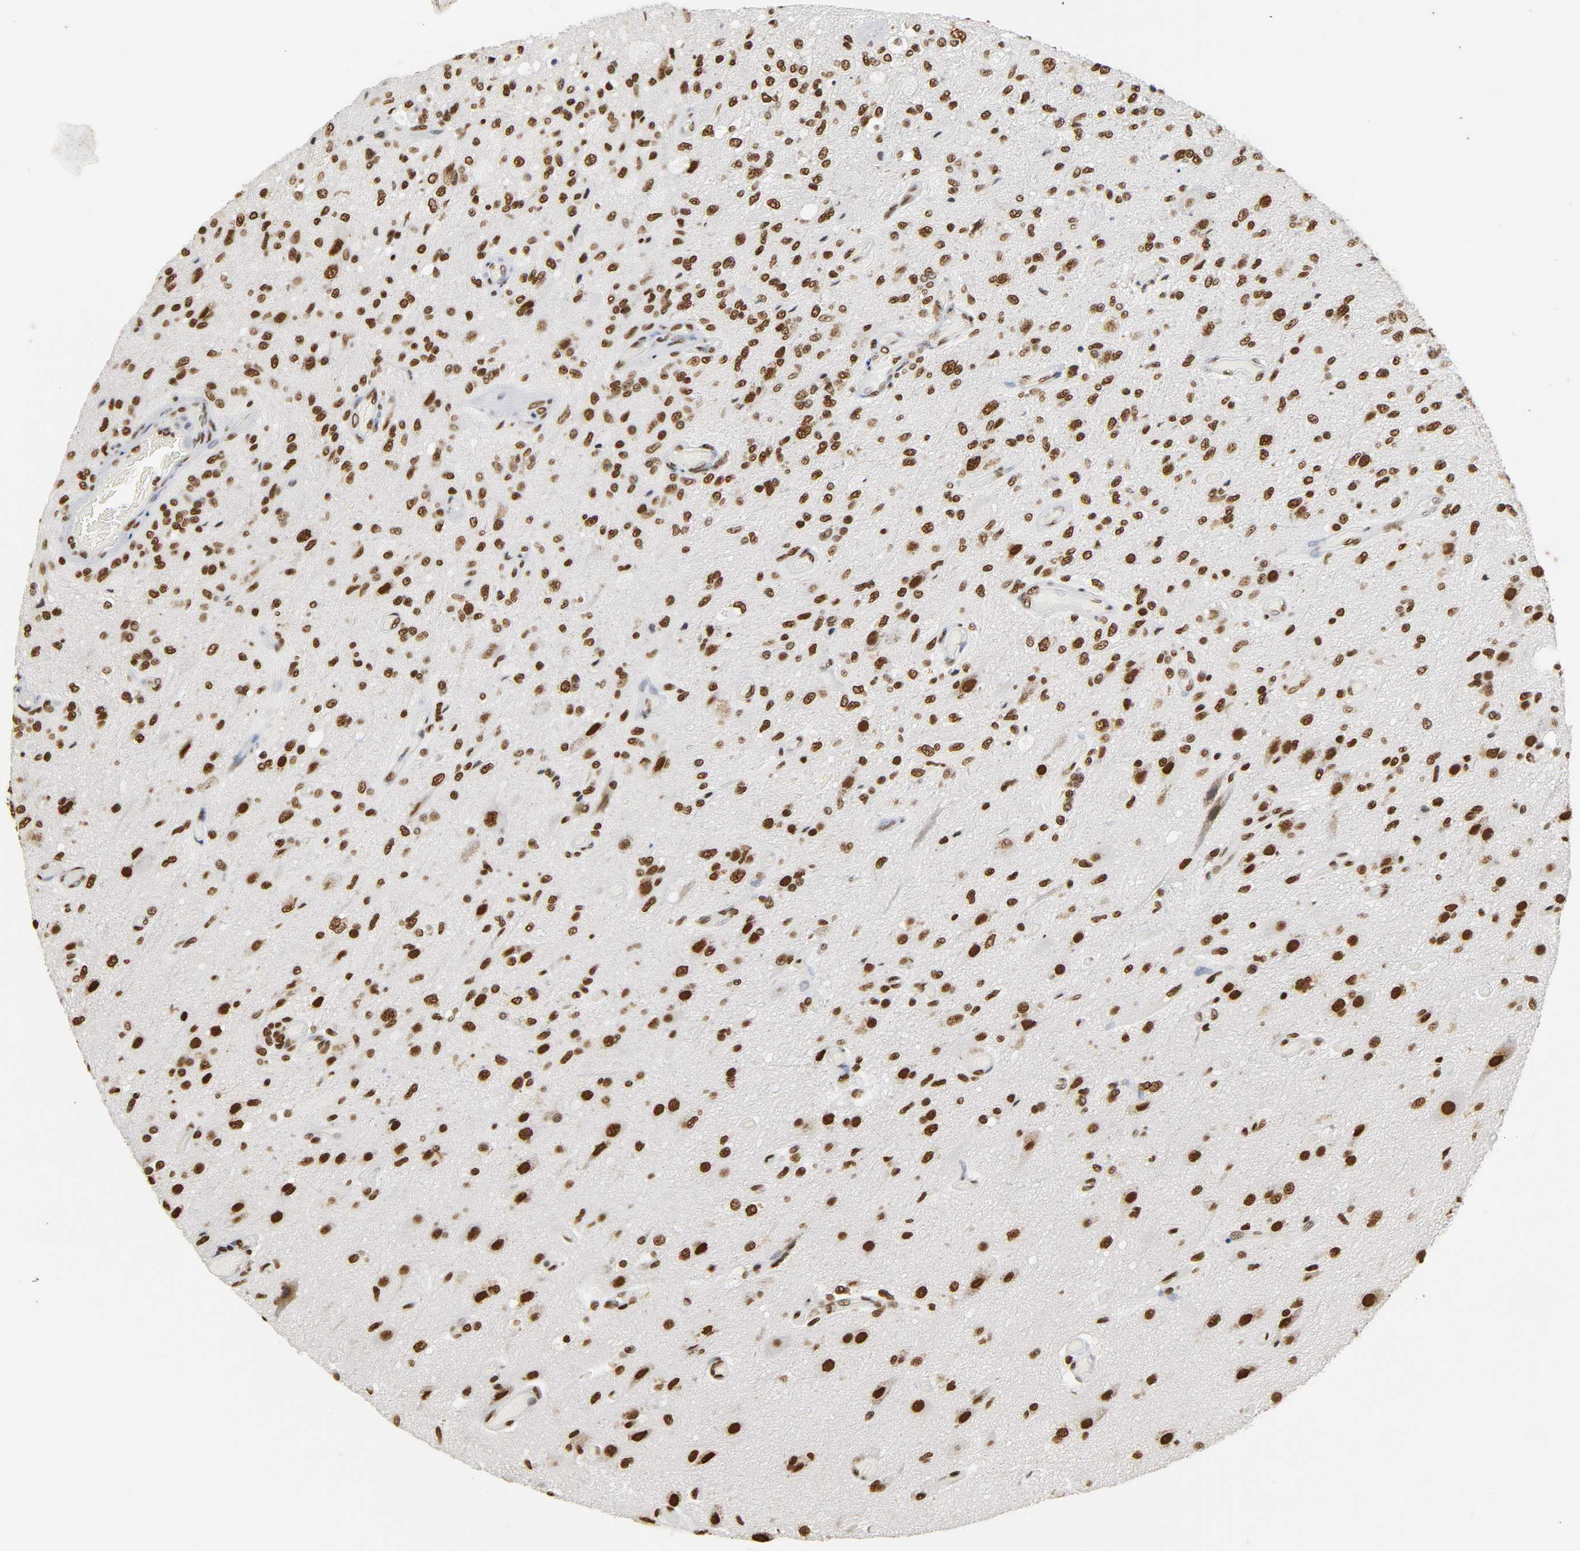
{"staining": {"intensity": "strong", "quantity": ">75%", "location": "nuclear"}, "tissue": "glioma", "cell_type": "Tumor cells", "image_type": "cancer", "snomed": [{"axis": "morphology", "description": "Normal tissue, NOS"}, {"axis": "morphology", "description": "Glioma, malignant, High grade"}, {"axis": "topography", "description": "Cerebral cortex"}], "caption": "The histopathology image demonstrates immunohistochemical staining of glioma. There is strong nuclear staining is seen in approximately >75% of tumor cells.", "gene": "HNRNPC", "patient": {"sex": "male", "age": 77}}